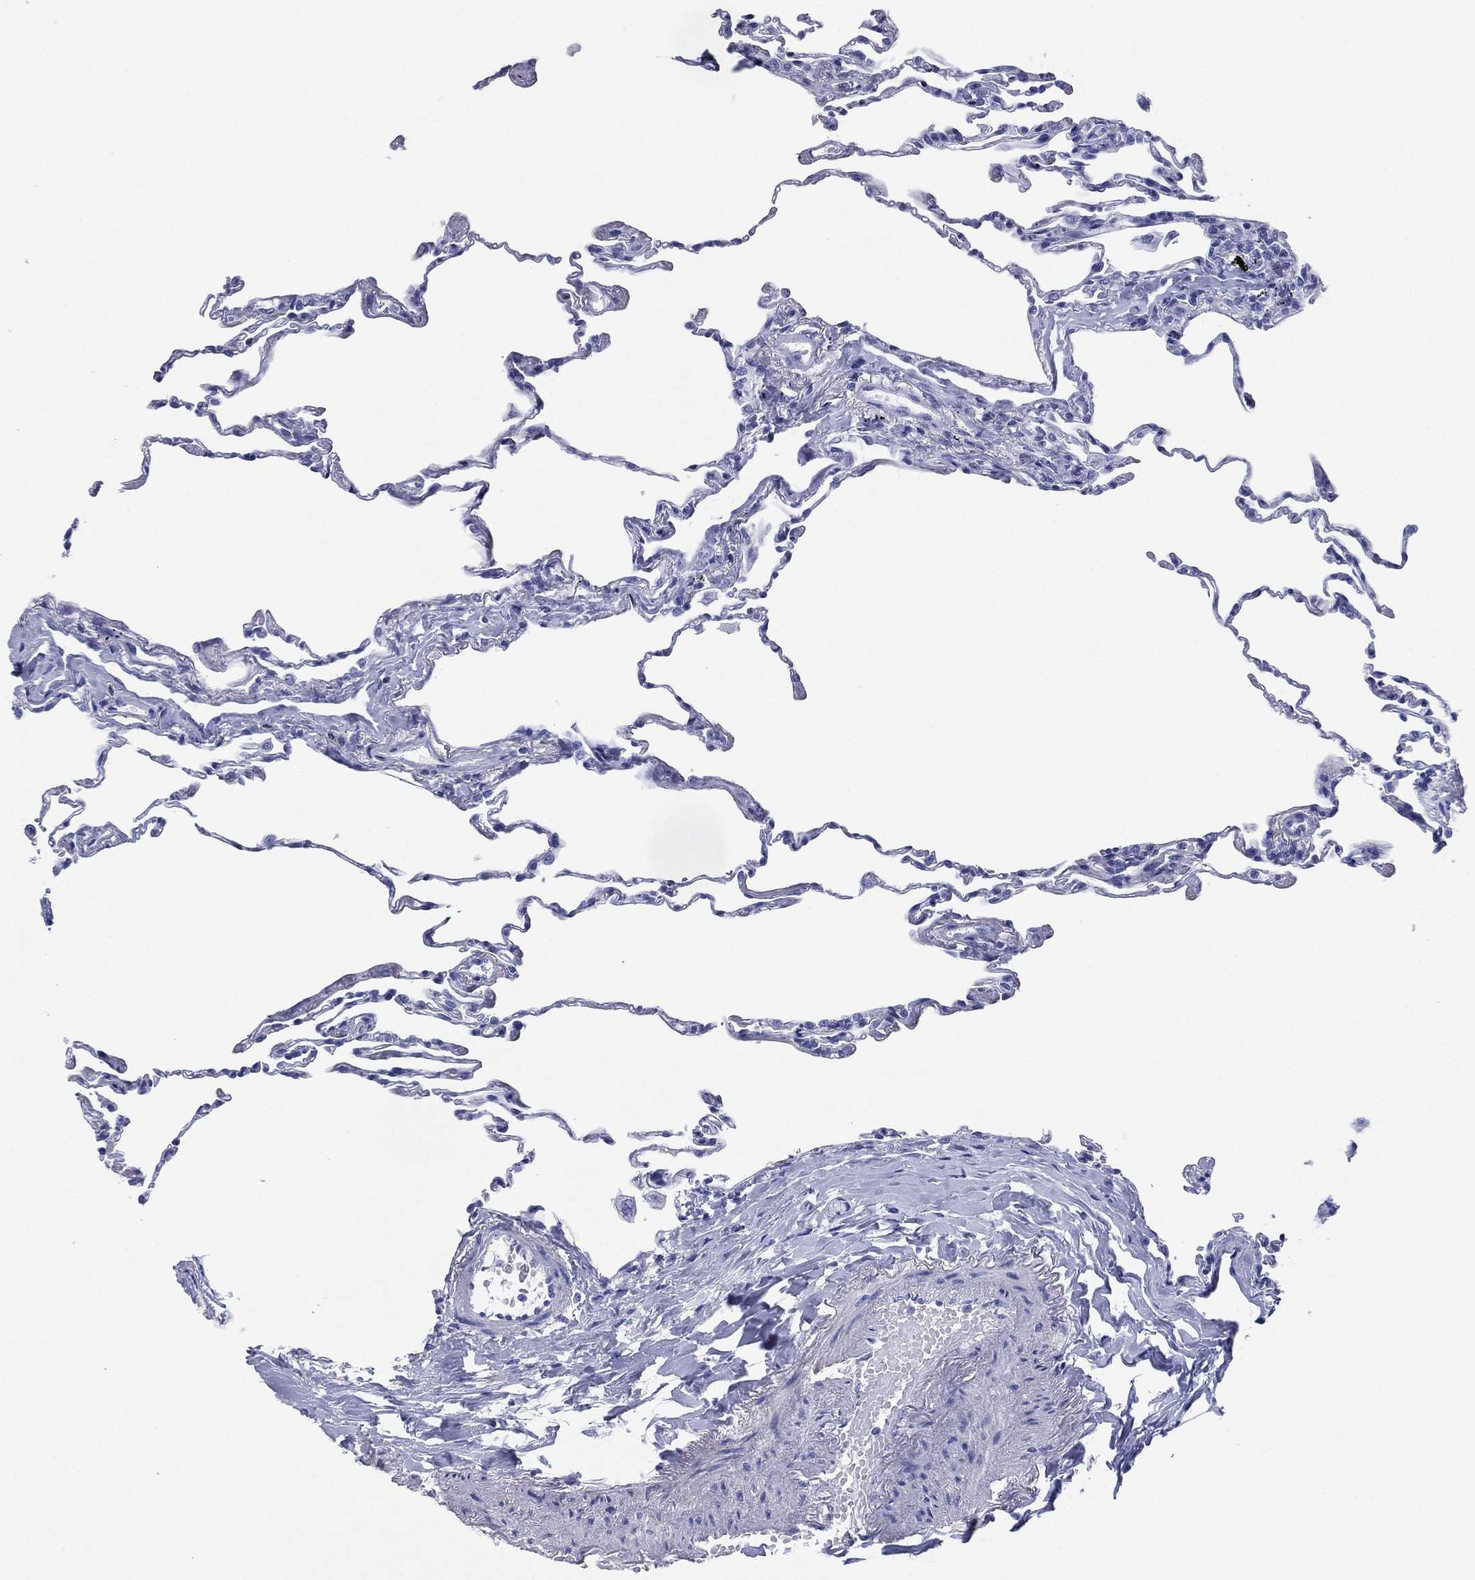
{"staining": {"intensity": "negative", "quantity": "none", "location": "none"}, "tissue": "lung", "cell_type": "Alveolar cells", "image_type": "normal", "snomed": [{"axis": "morphology", "description": "Normal tissue, NOS"}, {"axis": "topography", "description": "Lung"}], "caption": "Micrograph shows no protein staining in alveolar cells of unremarkable lung.", "gene": "CD79A", "patient": {"sex": "female", "age": 57}}